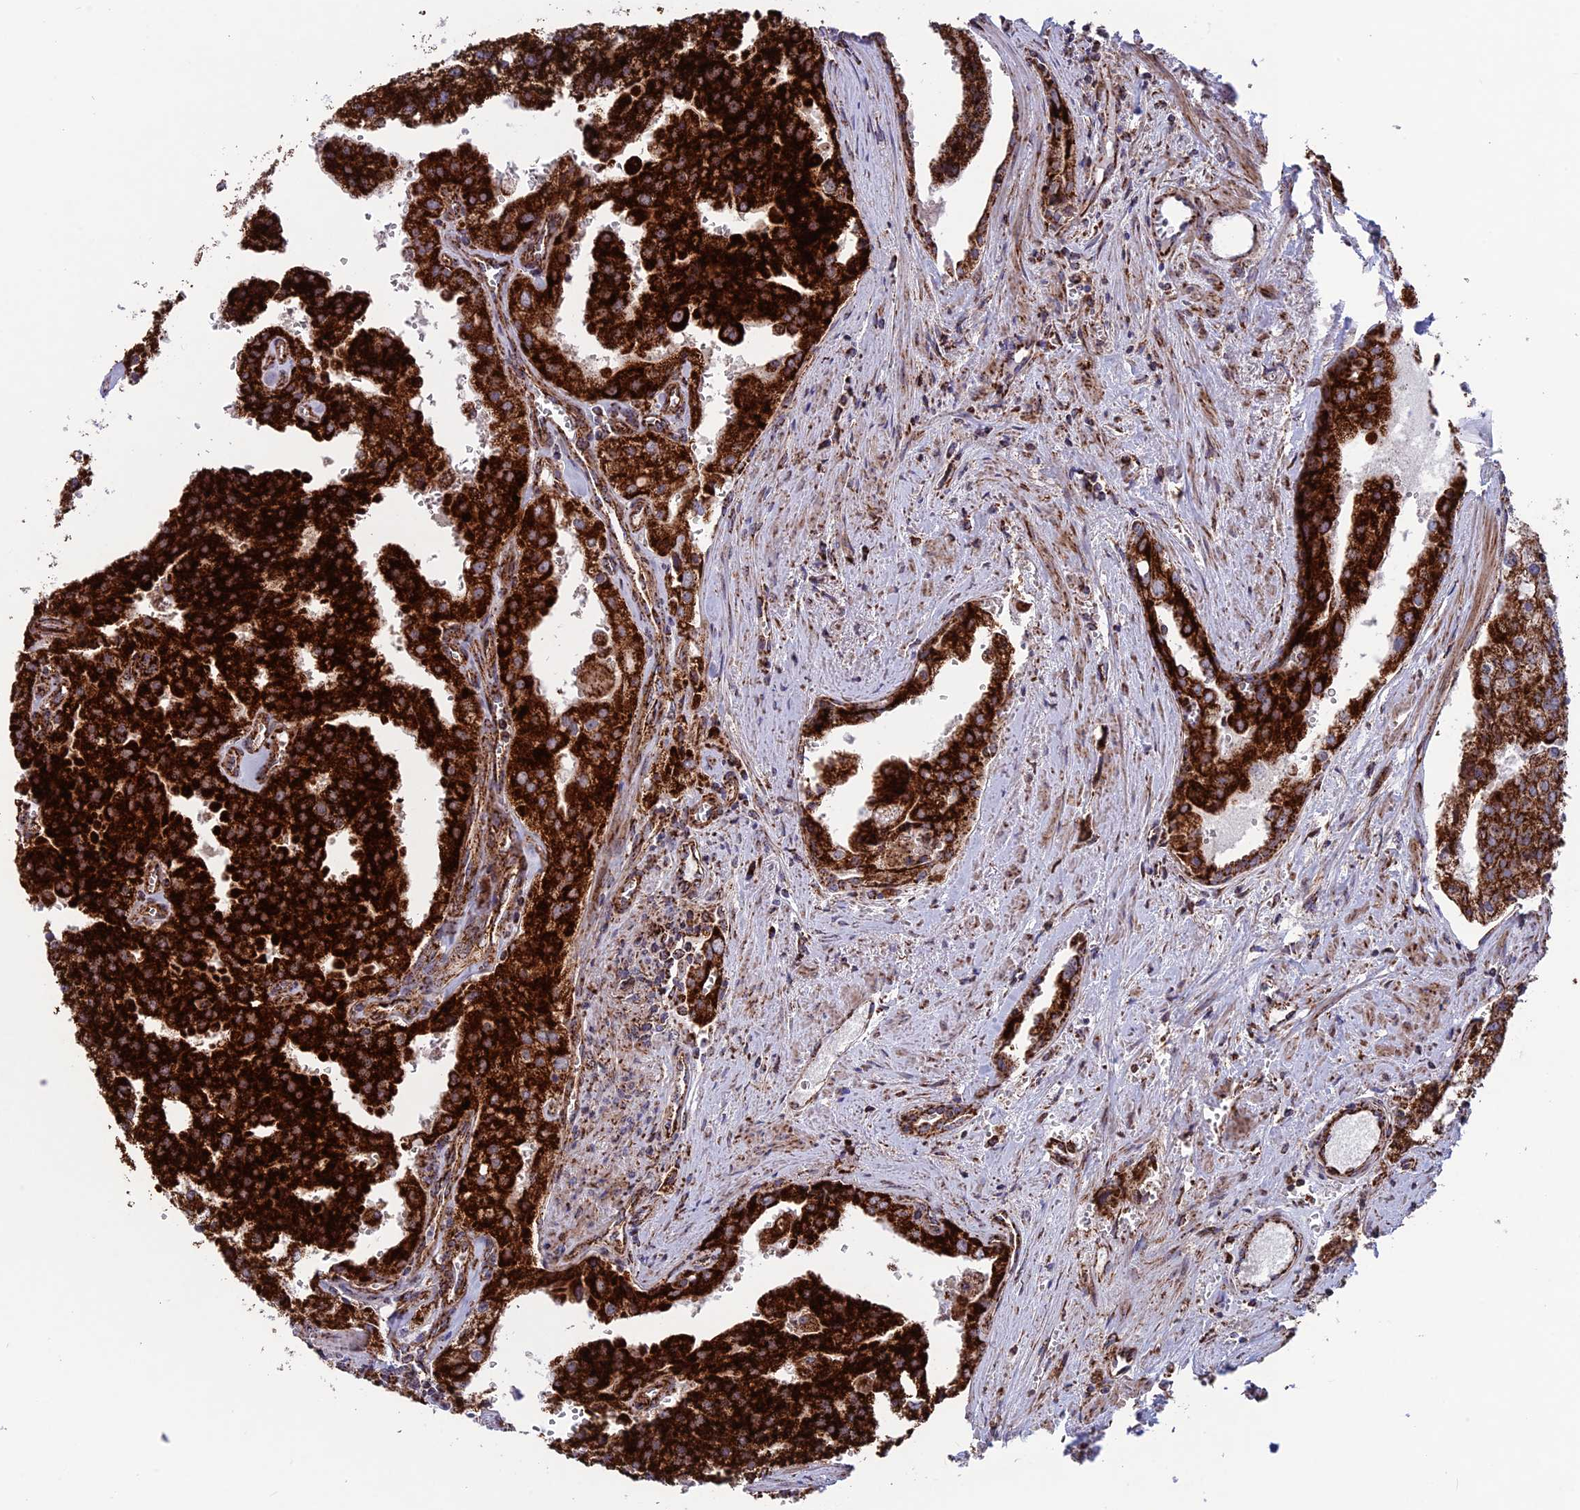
{"staining": {"intensity": "strong", "quantity": ">75%", "location": "cytoplasmic/membranous"}, "tissue": "prostate cancer", "cell_type": "Tumor cells", "image_type": "cancer", "snomed": [{"axis": "morphology", "description": "Adenocarcinoma, High grade"}, {"axis": "topography", "description": "Prostate"}], "caption": "A micrograph of human high-grade adenocarcinoma (prostate) stained for a protein shows strong cytoplasmic/membranous brown staining in tumor cells.", "gene": "MRPS18B", "patient": {"sex": "male", "age": 68}}